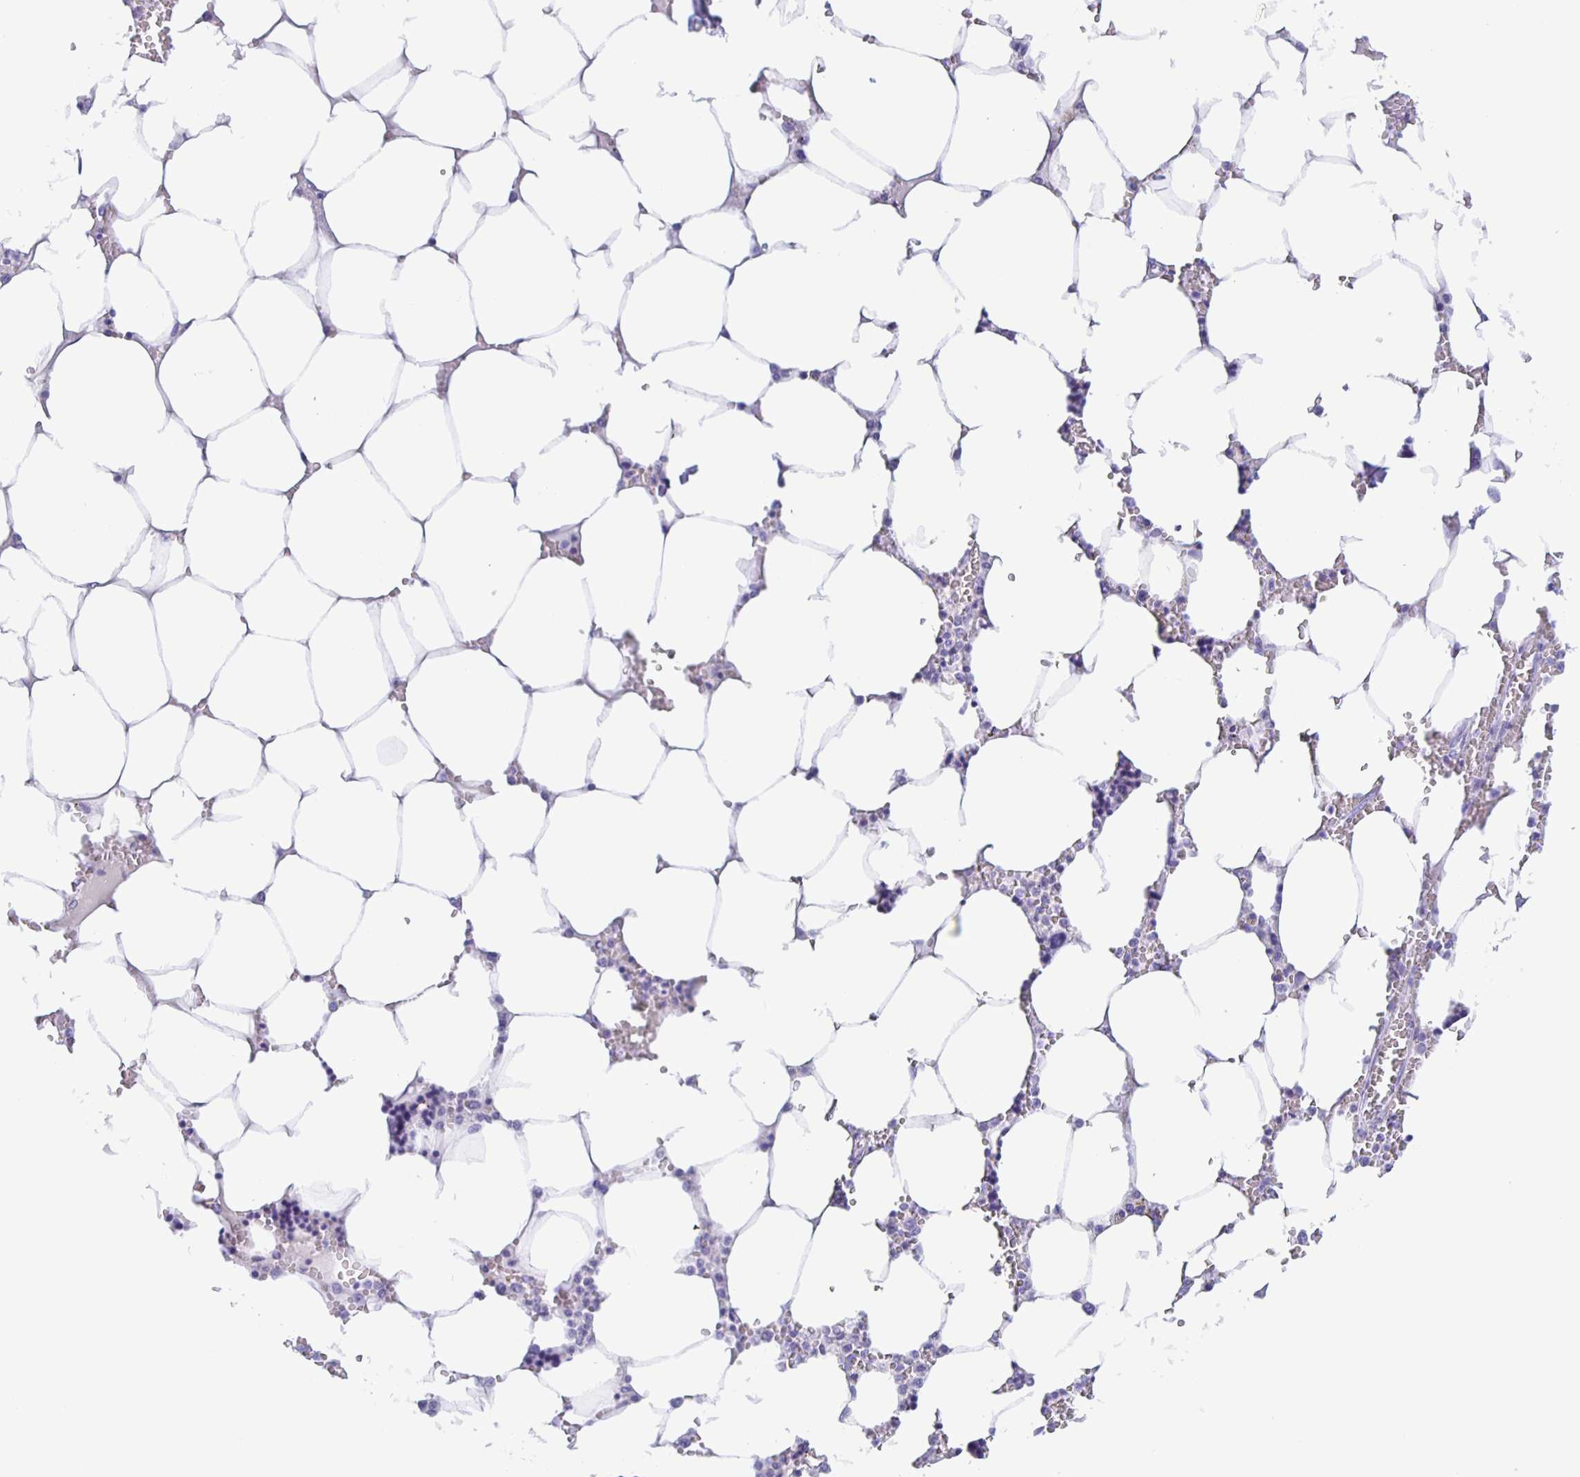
{"staining": {"intensity": "negative", "quantity": "none", "location": "none"}, "tissue": "bone marrow", "cell_type": "Hematopoietic cells", "image_type": "normal", "snomed": [{"axis": "morphology", "description": "Normal tissue, NOS"}, {"axis": "topography", "description": "Bone marrow"}], "caption": "High magnification brightfield microscopy of normal bone marrow stained with DAB (3,3'-diaminobenzidine) (brown) and counterstained with hematoxylin (blue): hematopoietic cells show no significant expression.", "gene": "TGIF2LX", "patient": {"sex": "male", "age": 64}}